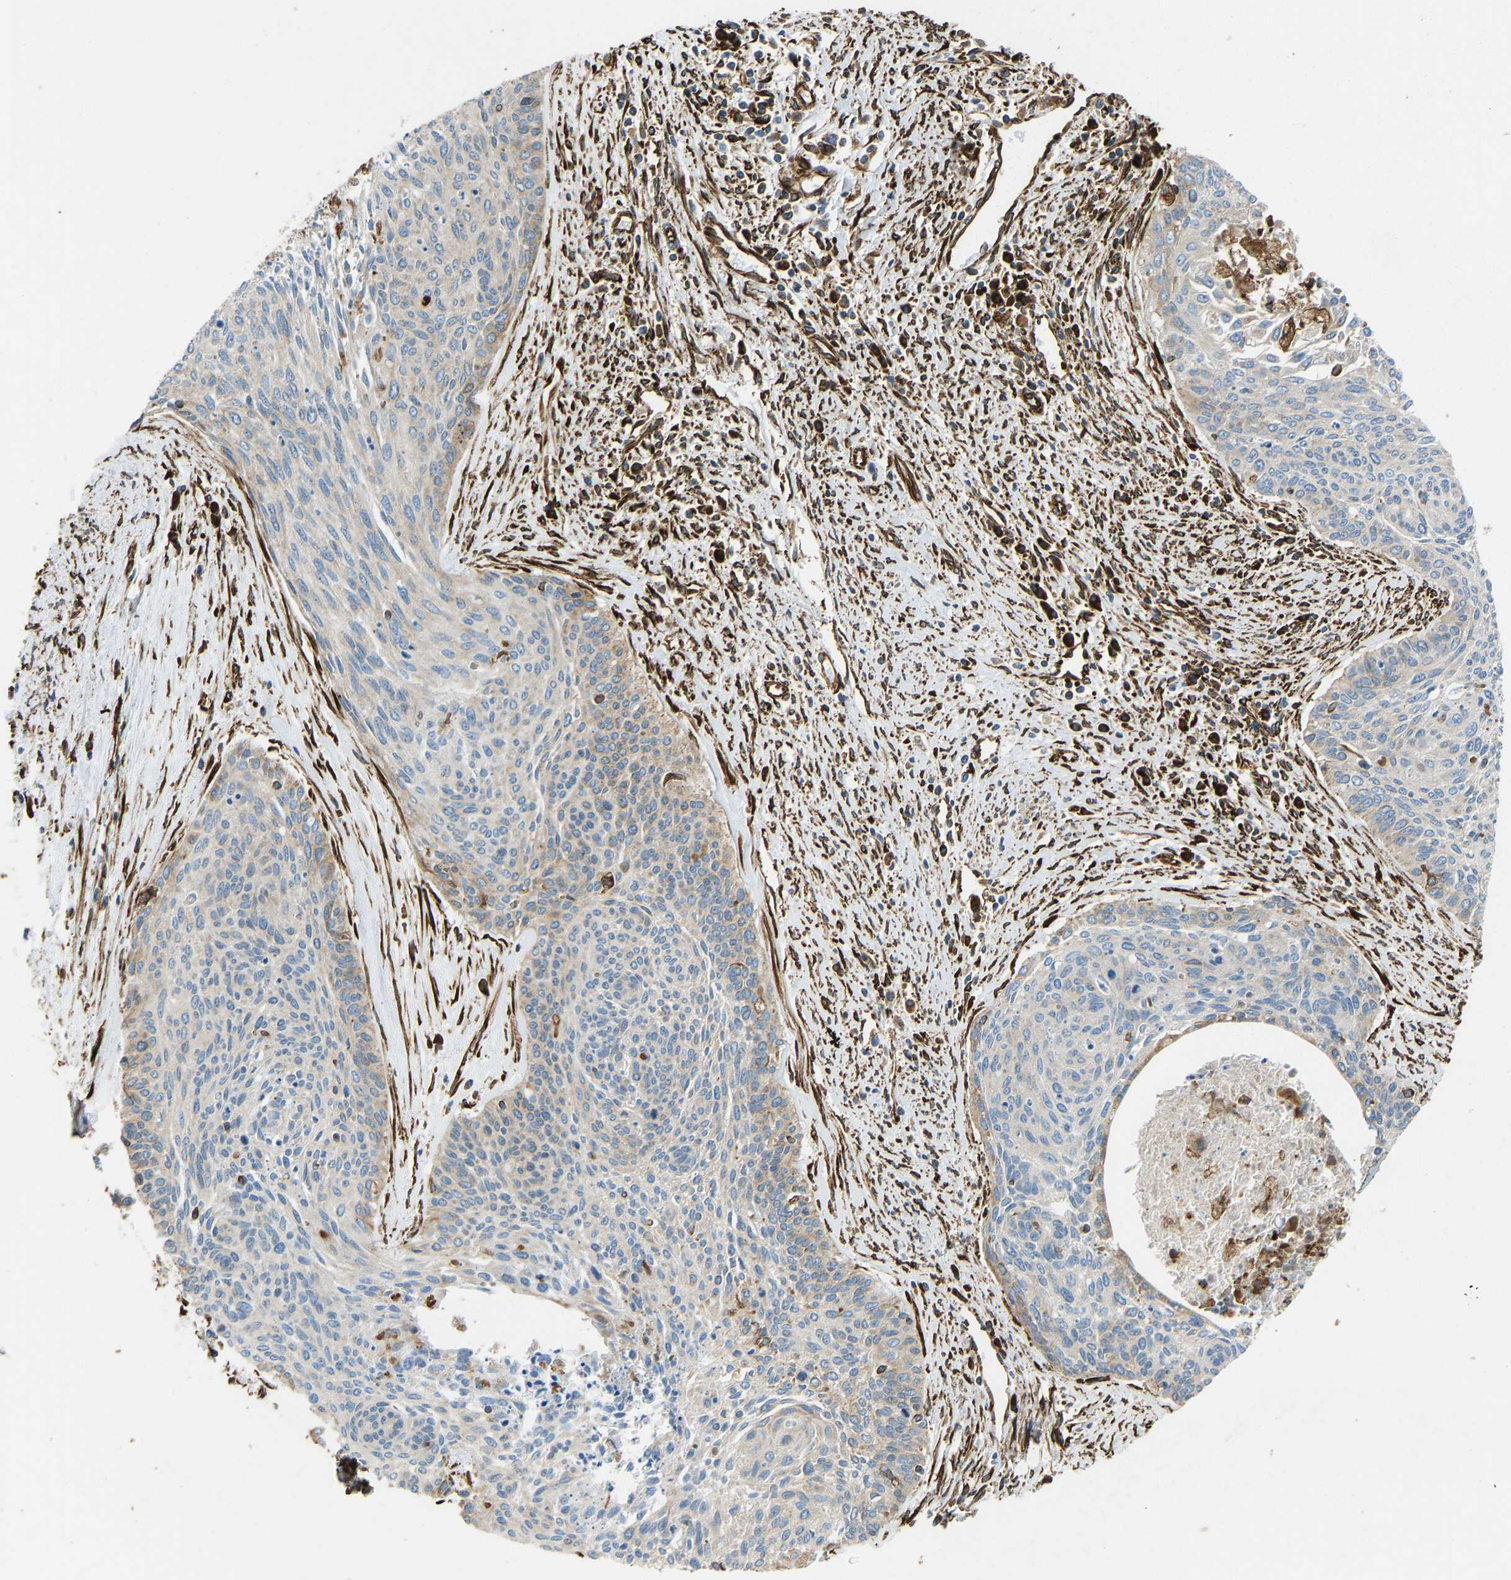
{"staining": {"intensity": "weak", "quantity": "<25%", "location": "cytoplasmic/membranous"}, "tissue": "cervical cancer", "cell_type": "Tumor cells", "image_type": "cancer", "snomed": [{"axis": "morphology", "description": "Squamous cell carcinoma, NOS"}, {"axis": "topography", "description": "Cervix"}], "caption": "The micrograph displays no significant expression in tumor cells of cervical squamous cell carcinoma.", "gene": "BEX3", "patient": {"sex": "female", "age": 55}}